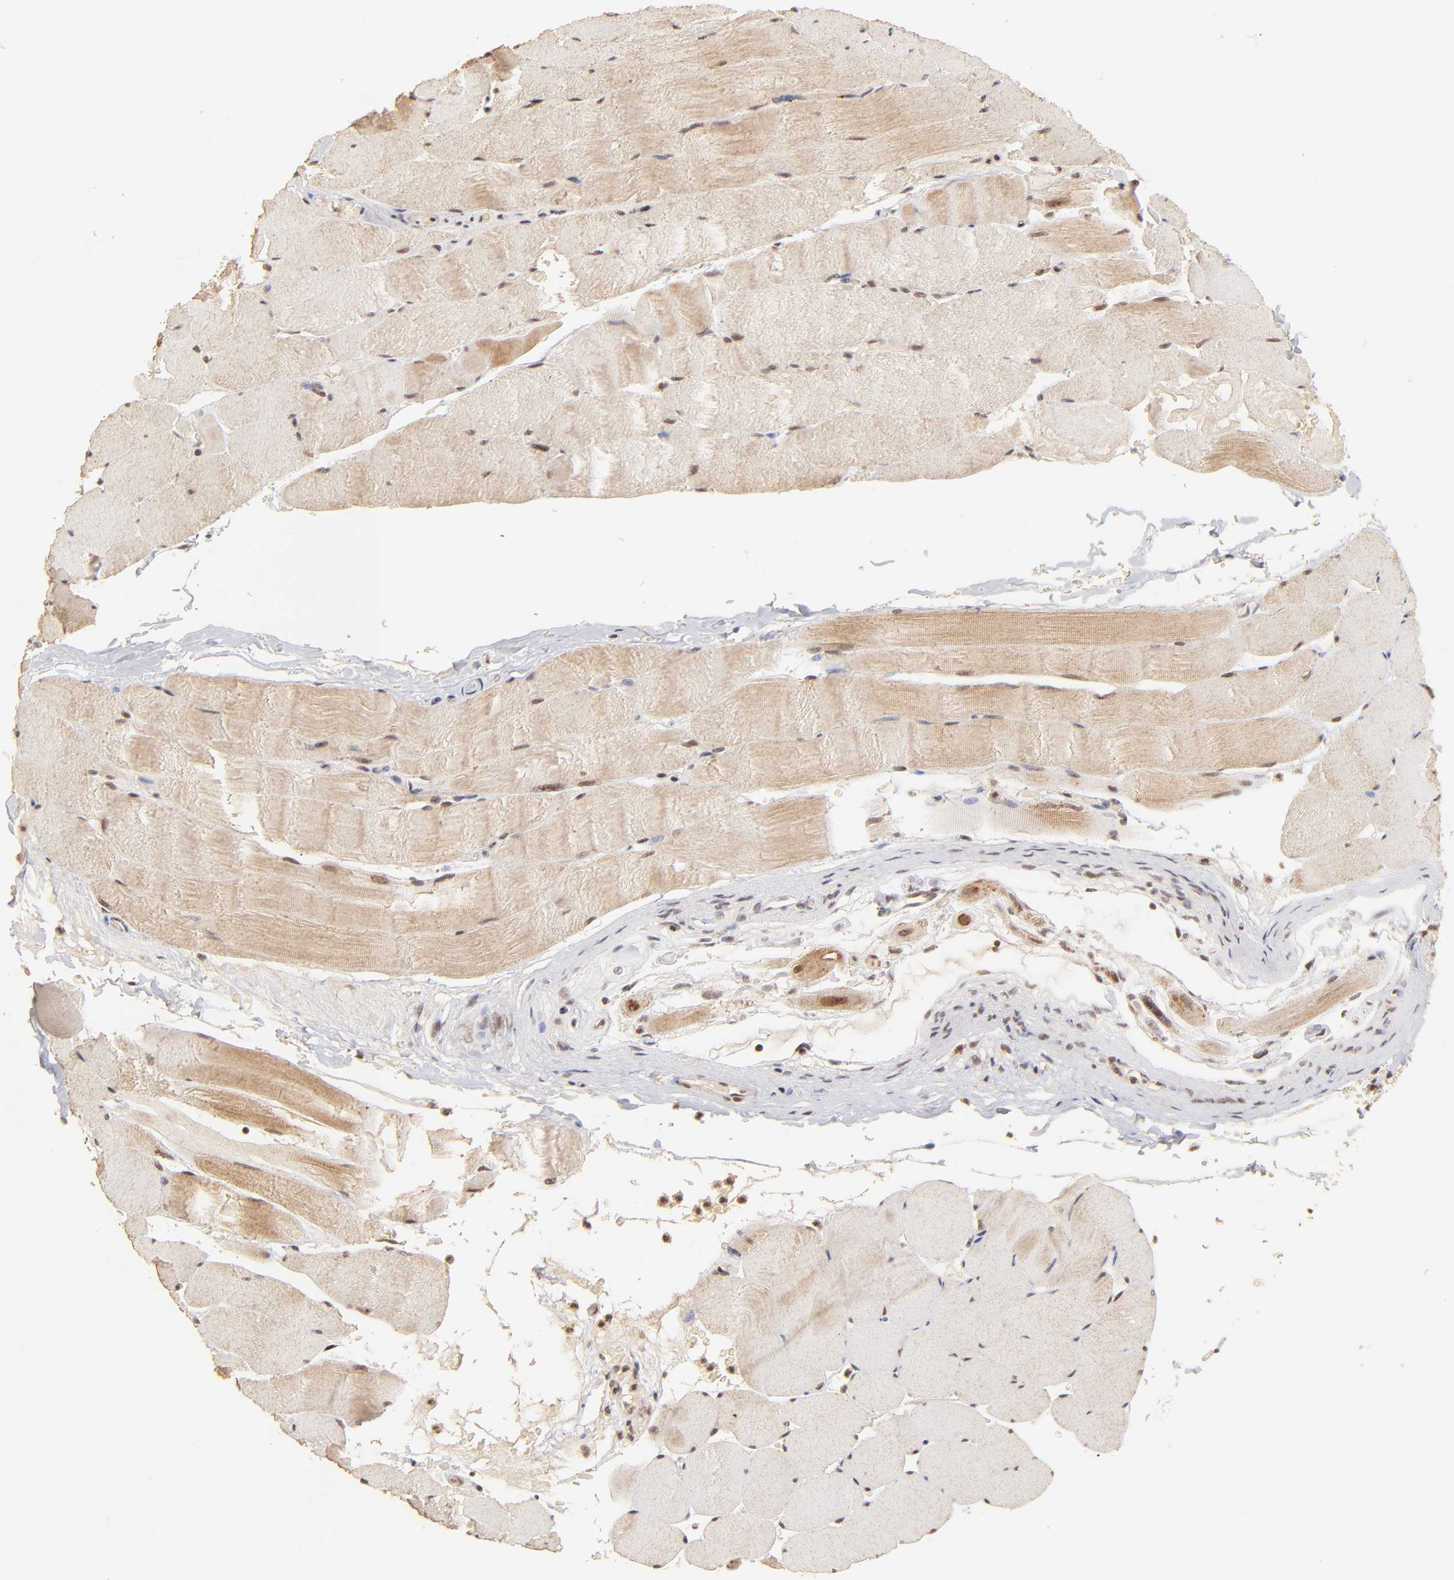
{"staining": {"intensity": "moderate", "quantity": "25%-75%", "location": "cytoplasmic/membranous"}, "tissue": "skeletal muscle", "cell_type": "Myocytes", "image_type": "normal", "snomed": [{"axis": "morphology", "description": "Normal tissue, NOS"}, {"axis": "topography", "description": "Skeletal muscle"}], "caption": "DAB (3,3'-diaminobenzidine) immunohistochemical staining of benign skeletal muscle displays moderate cytoplasmic/membranous protein positivity in about 25%-75% of myocytes. (DAB (3,3'-diaminobenzidine) IHC, brown staining for protein, blue staining for nuclei).", "gene": "MED15", "patient": {"sex": "male", "age": 62}}